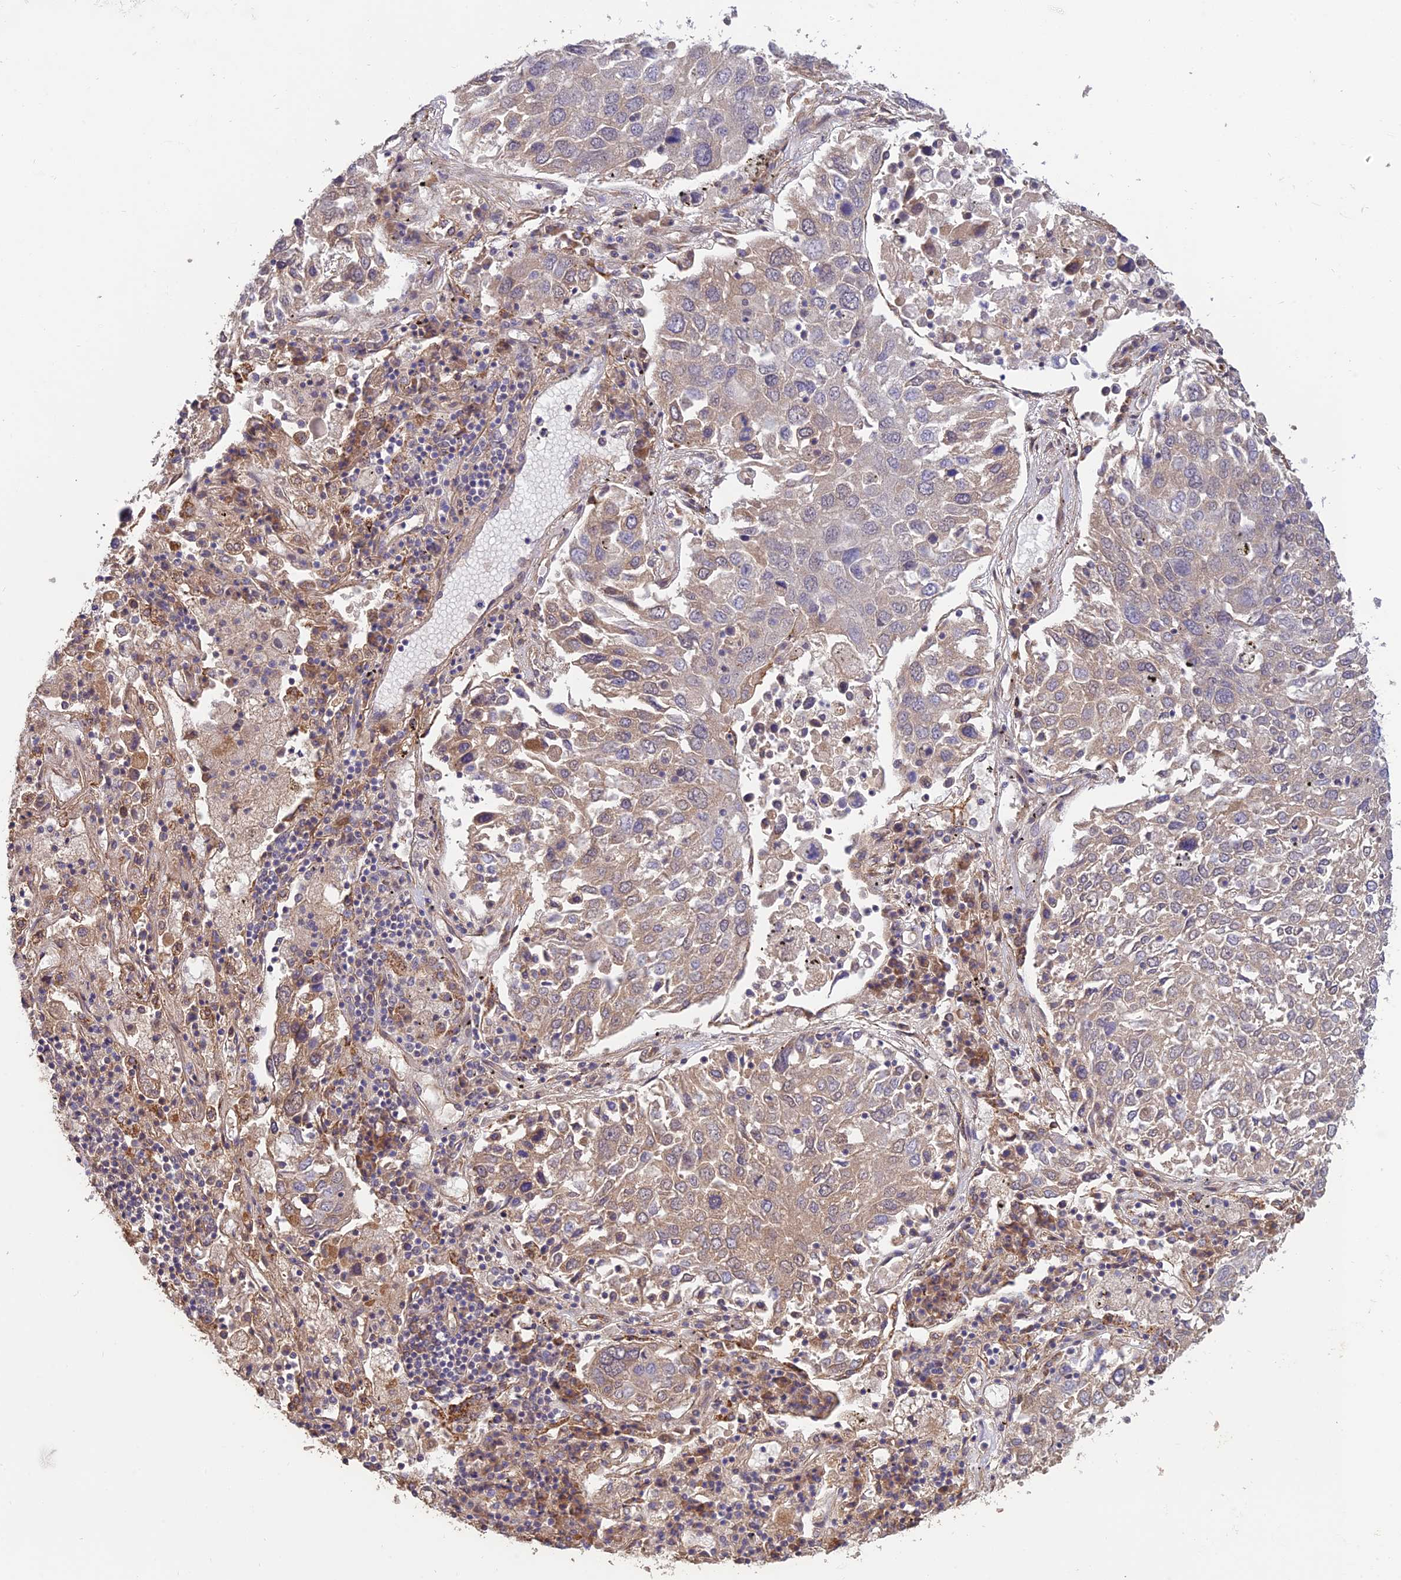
{"staining": {"intensity": "weak", "quantity": "25%-75%", "location": "cytoplasmic/membranous"}, "tissue": "lung cancer", "cell_type": "Tumor cells", "image_type": "cancer", "snomed": [{"axis": "morphology", "description": "Squamous cell carcinoma, NOS"}, {"axis": "topography", "description": "Lung"}], "caption": "Weak cytoplasmic/membranous positivity for a protein is seen in approximately 25%-75% of tumor cells of lung cancer using immunohistochemistry (IHC).", "gene": "PAGR1", "patient": {"sex": "male", "age": 65}}